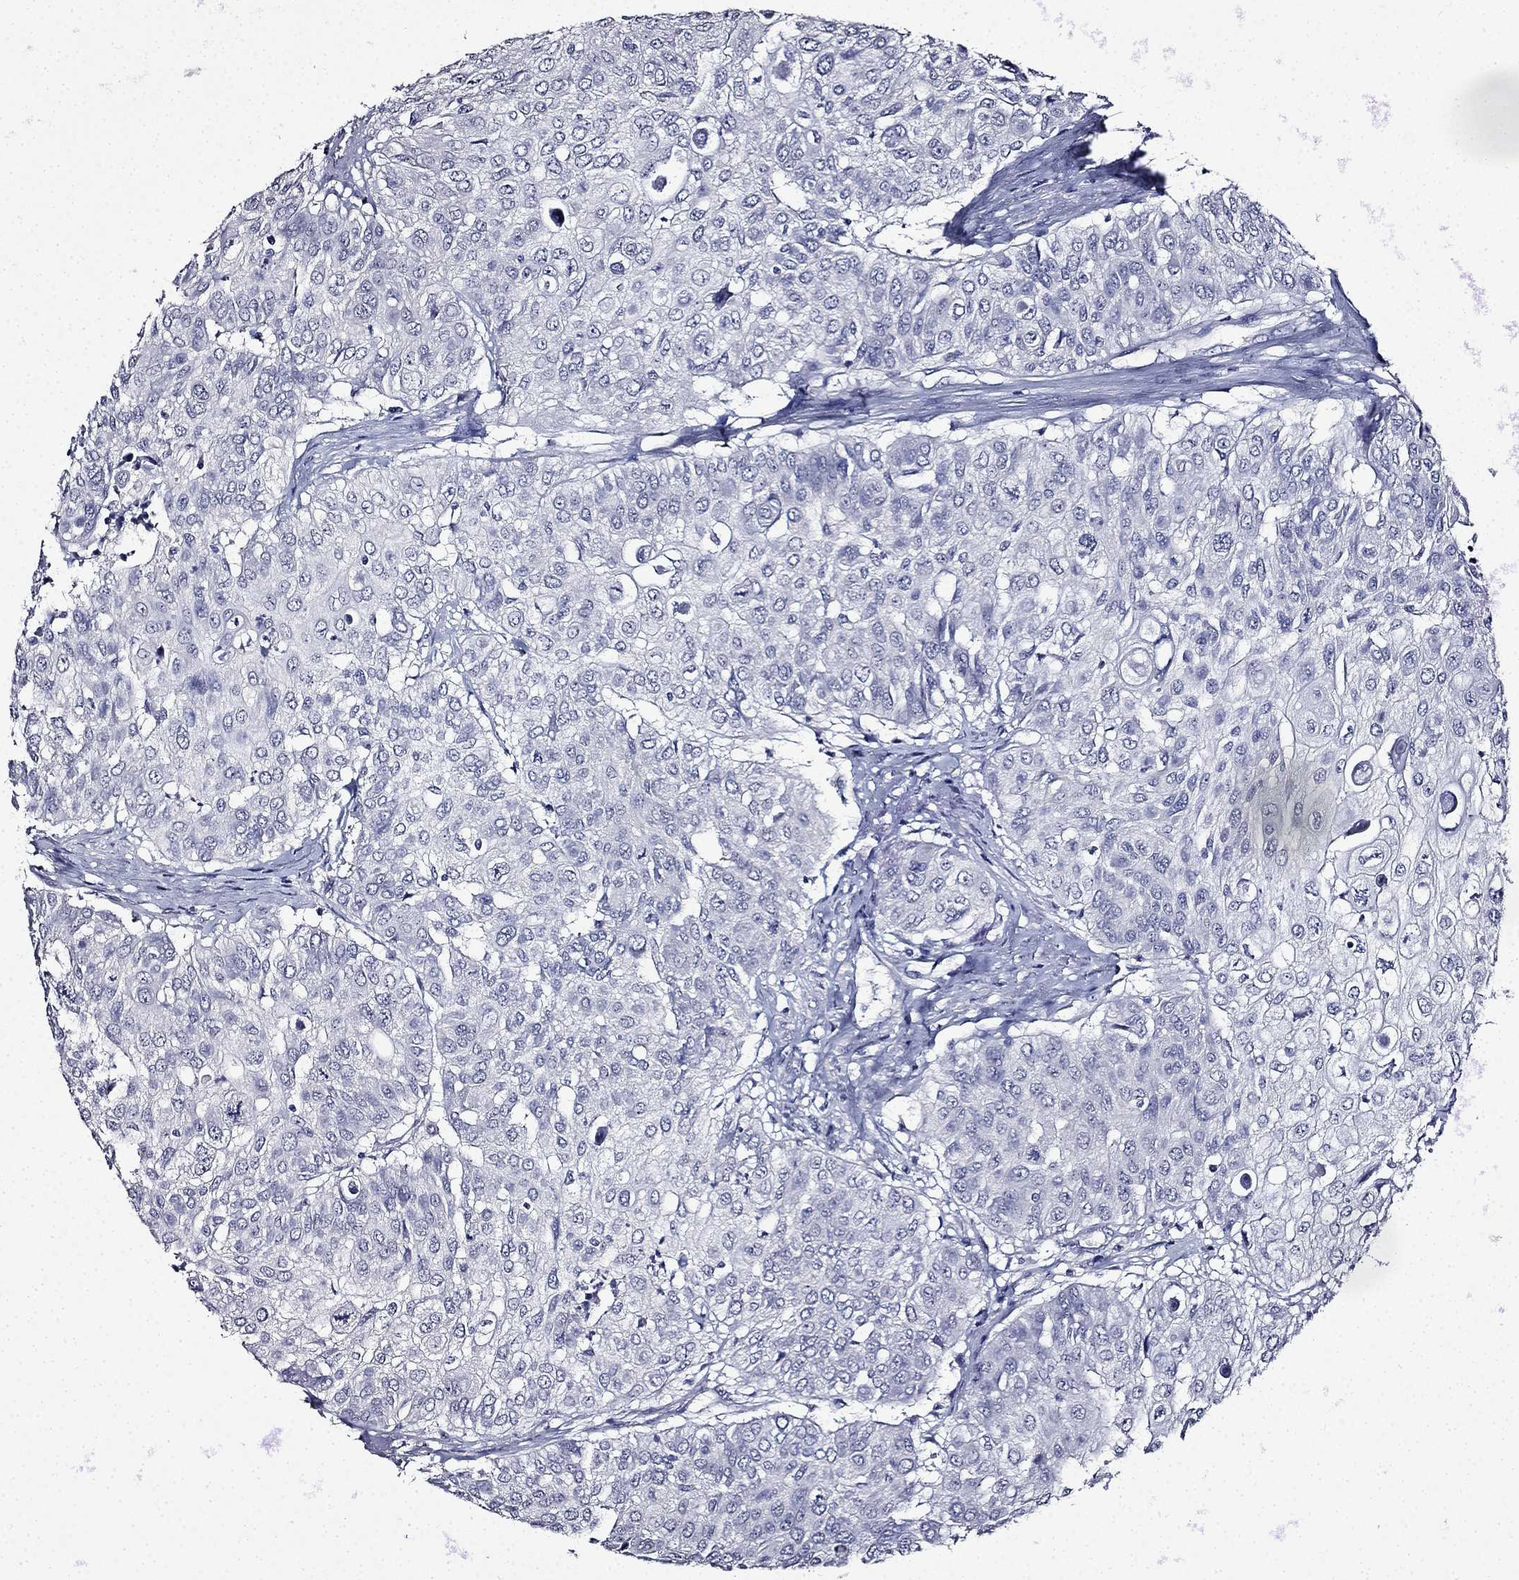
{"staining": {"intensity": "negative", "quantity": "none", "location": "none"}, "tissue": "urothelial cancer", "cell_type": "Tumor cells", "image_type": "cancer", "snomed": [{"axis": "morphology", "description": "Urothelial carcinoma, High grade"}, {"axis": "topography", "description": "Urinary bladder"}], "caption": "Immunohistochemistry (IHC) photomicrograph of human urothelial cancer stained for a protein (brown), which shows no positivity in tumor cells.", "gene": "TMEM266", "patient": {"sex": "female", "age": 79}}